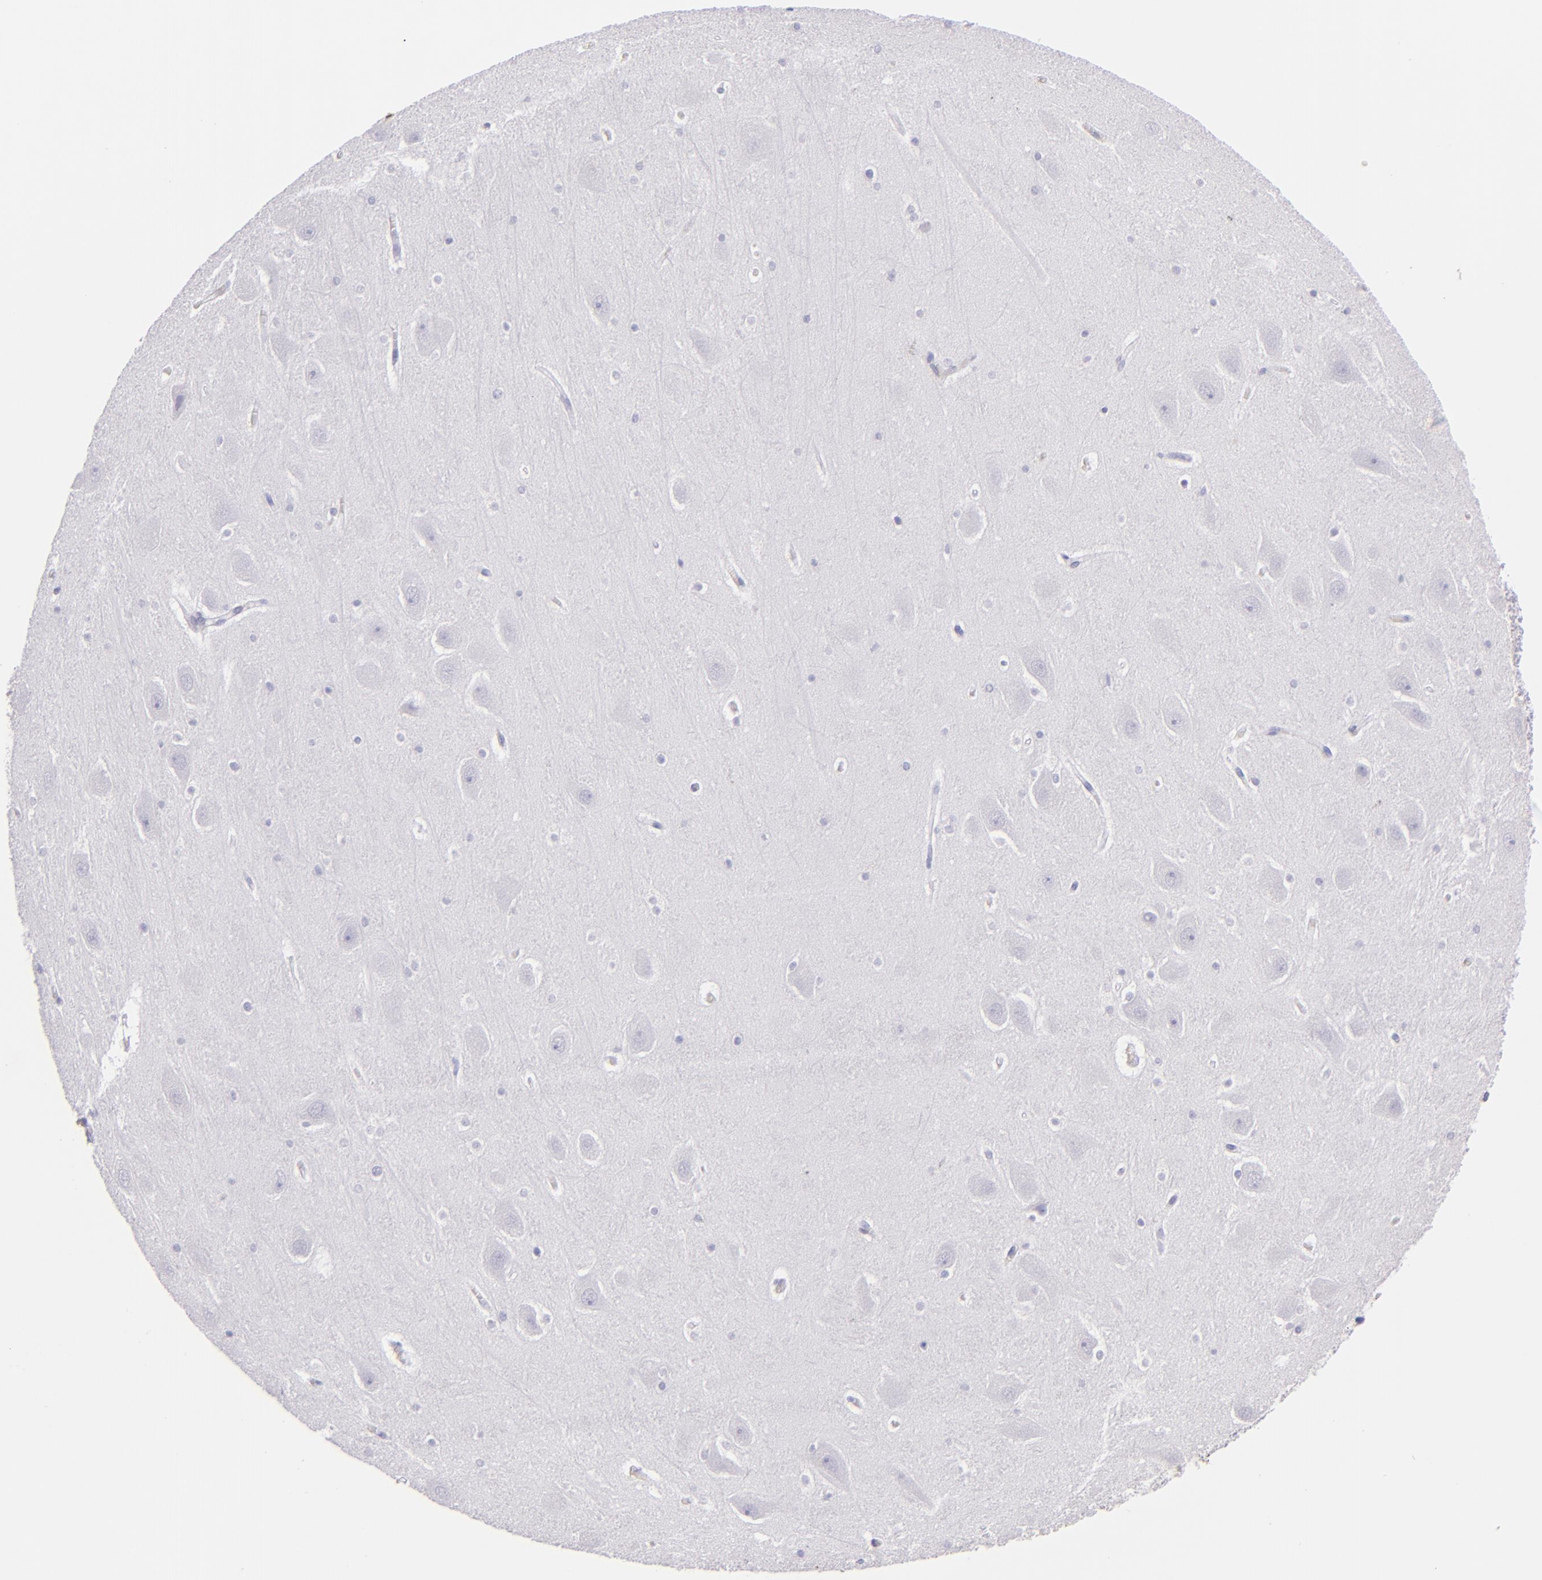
{"staining": {"intensity": "negative", "quantity": "none", "location": "none"}, "tissue": "hippocampus", "cell_type": "Glial cells", "image_type": "normal", "snomed": [{"axis": "morphology", "description": "Normal tissue, NOS"}, {"axis": "topography", "description": "Hippocampus"}], "caption": "This histopathology image is of benign hippocampus stained with immunohistochemistry (IHC) to label a protein in brown with the nuclei are counter-stained blue. There is no expression in glial cells. (DAB immunohistochemistry (IHC), high magnification).", "gene": "MUC5AC", "patient": {"sex": "male", "age": 45}}